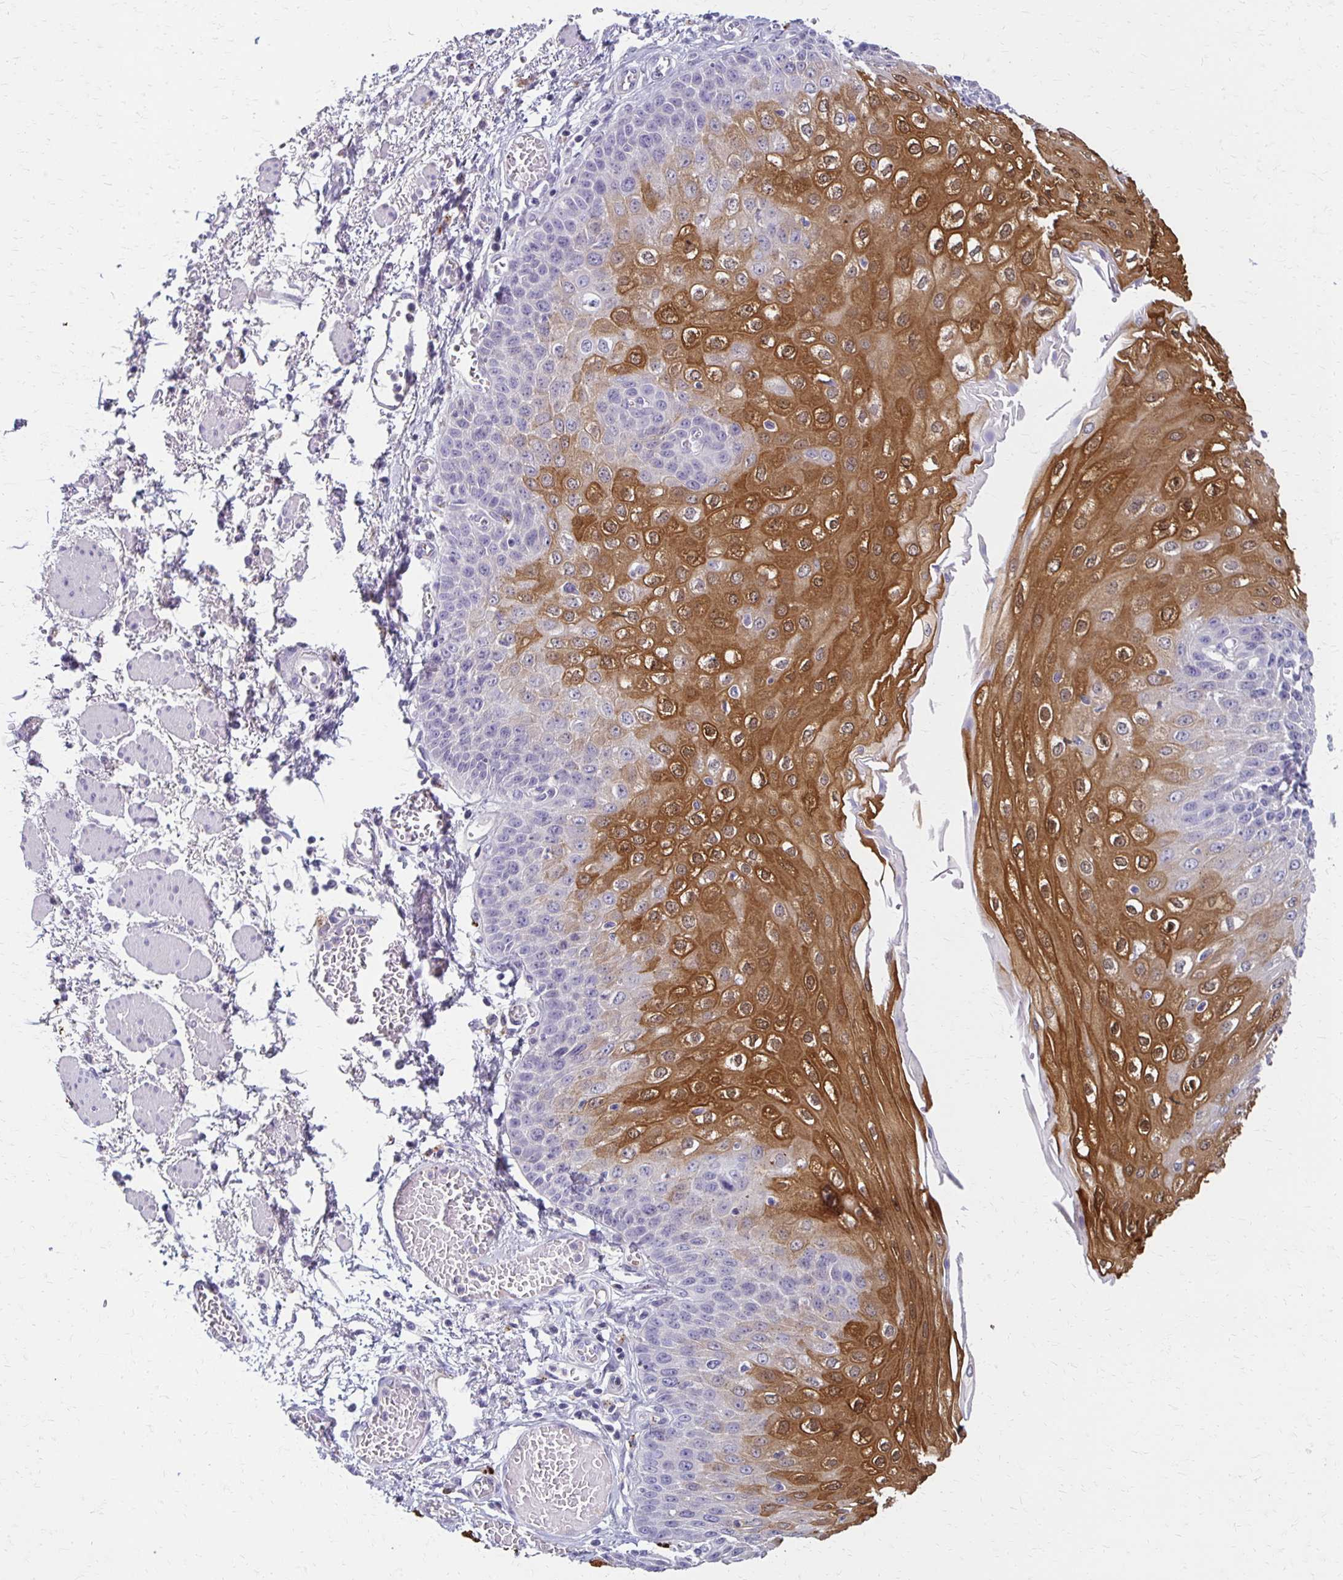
{"staining": {"intensity": "moderate", "quantity": "<25%", "location": "cytoplasmic/membranous,nuclear"}, "tissue": "esophagus", "cell_type": "Squamous epithelial cells", "image_type": "normal", "snomed": [{"axis": "morphology", "description": "Normal tissue, NOS"}, {"axis": "morphology", "description": "Adenocarcinoma, NOS"}, {"axis": "topography", "description": "Esophagus"}], "caption": "Squamous epithelial cells exhibit low levels of moderate cytoplasmic/membranous,nuclear staining in about <25% of cells in unremarkable esophagus. Using DAB (brown) and hematoxylin (blue) stains, captured at high magnification using brightfield microscopy.", "gene": "BBS12", "patient": {"sex": "male", "age": 81}}